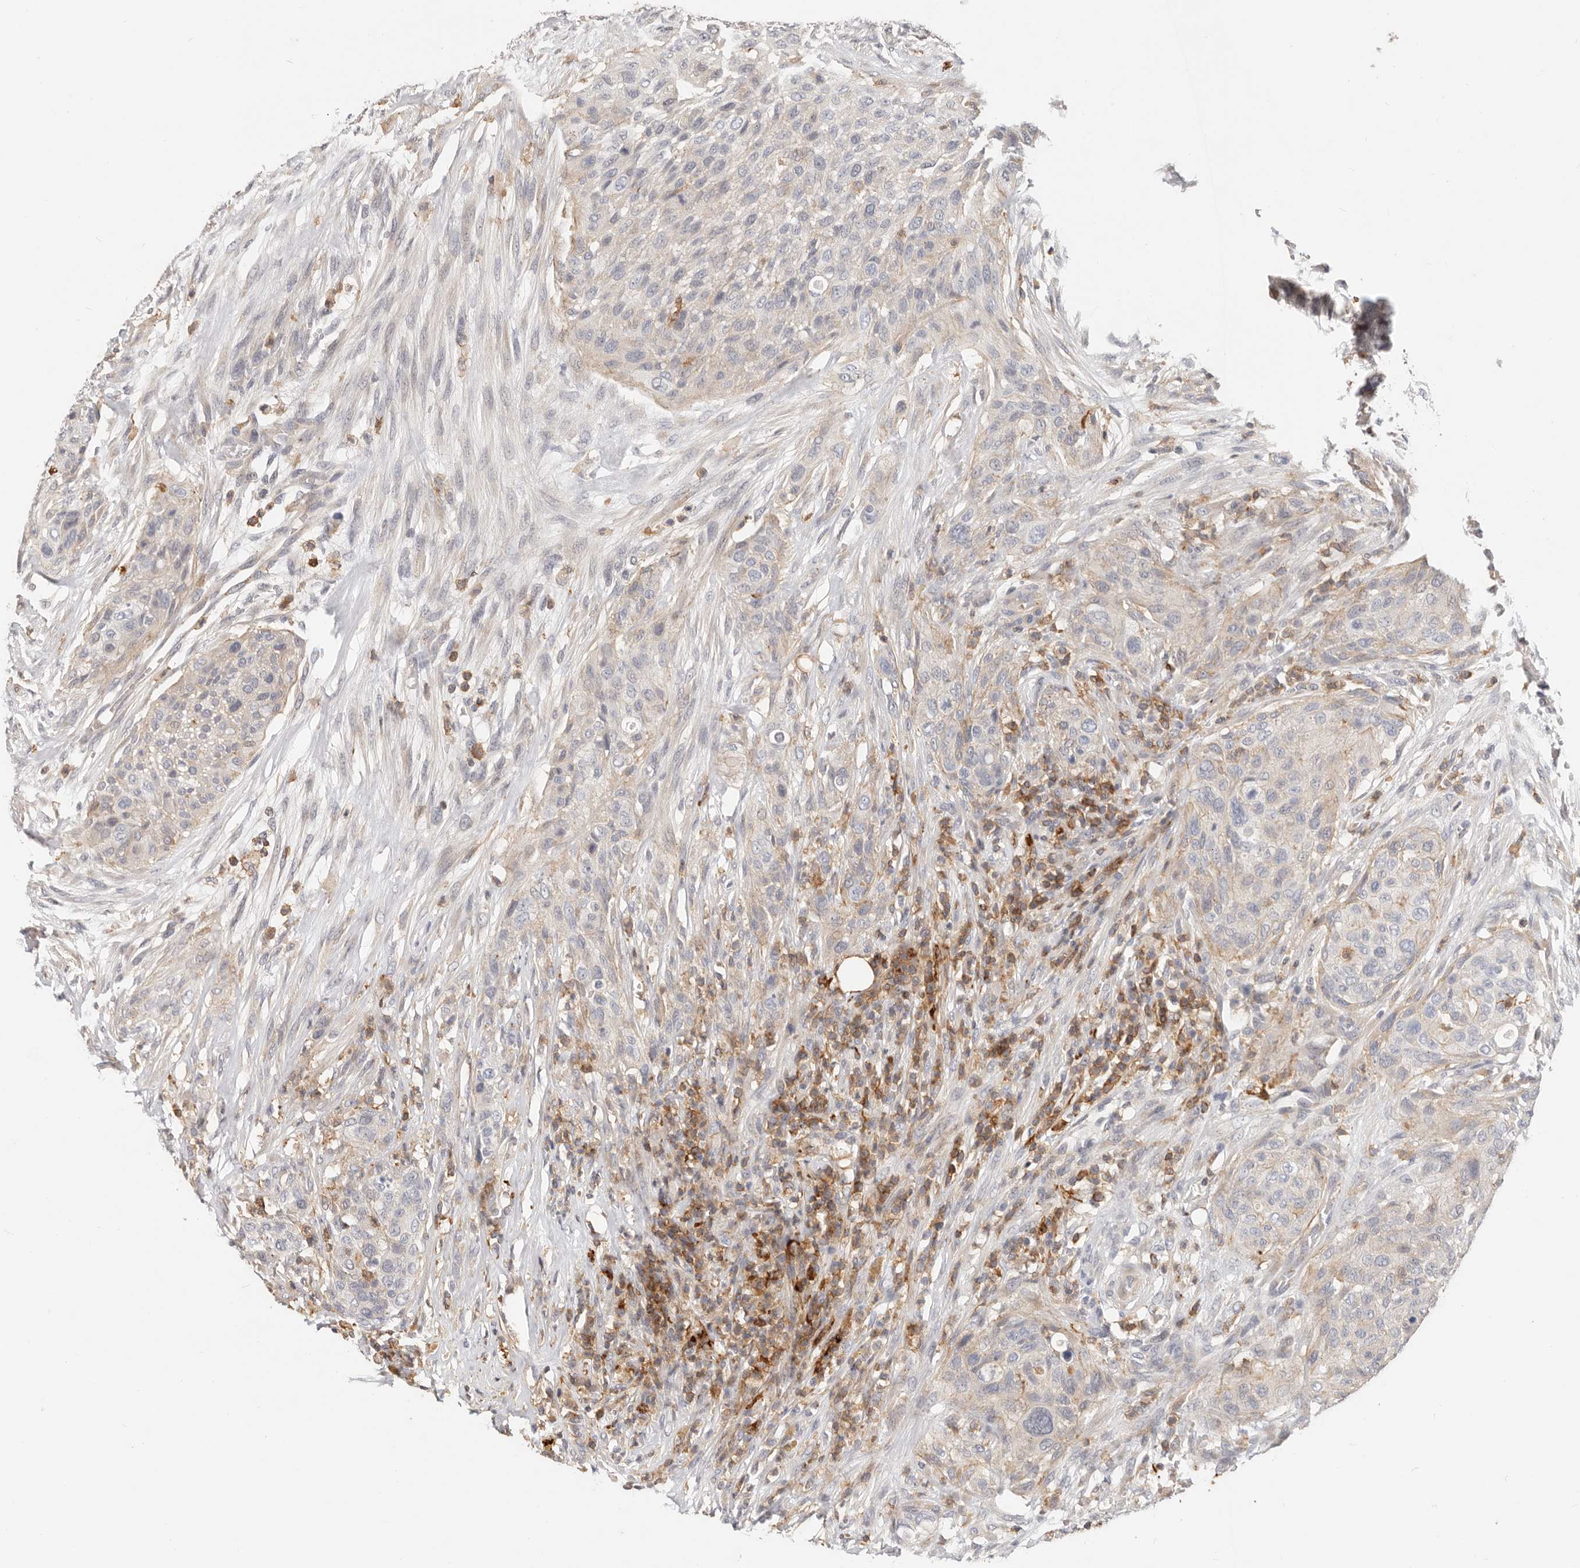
{"staining": {"intensity": "negative", "quantity": "none", "location": "none"}, "tissue": "urothelial cancer", "cell_type": "Tumor cells", "image_type": "cancer", "snomed": [{"axis": "morphology", "description": "Urothelial carcinoma, High grade"}, {"axis": "topography", "description": "Urinary bladder"}], "caption": "Histopathology image shows no protein staining in tumor cells of high-grade urothelial carcinoma tissue.", "gene": "TMEM63B", "patient": {"sex": "male", "age": 35}}